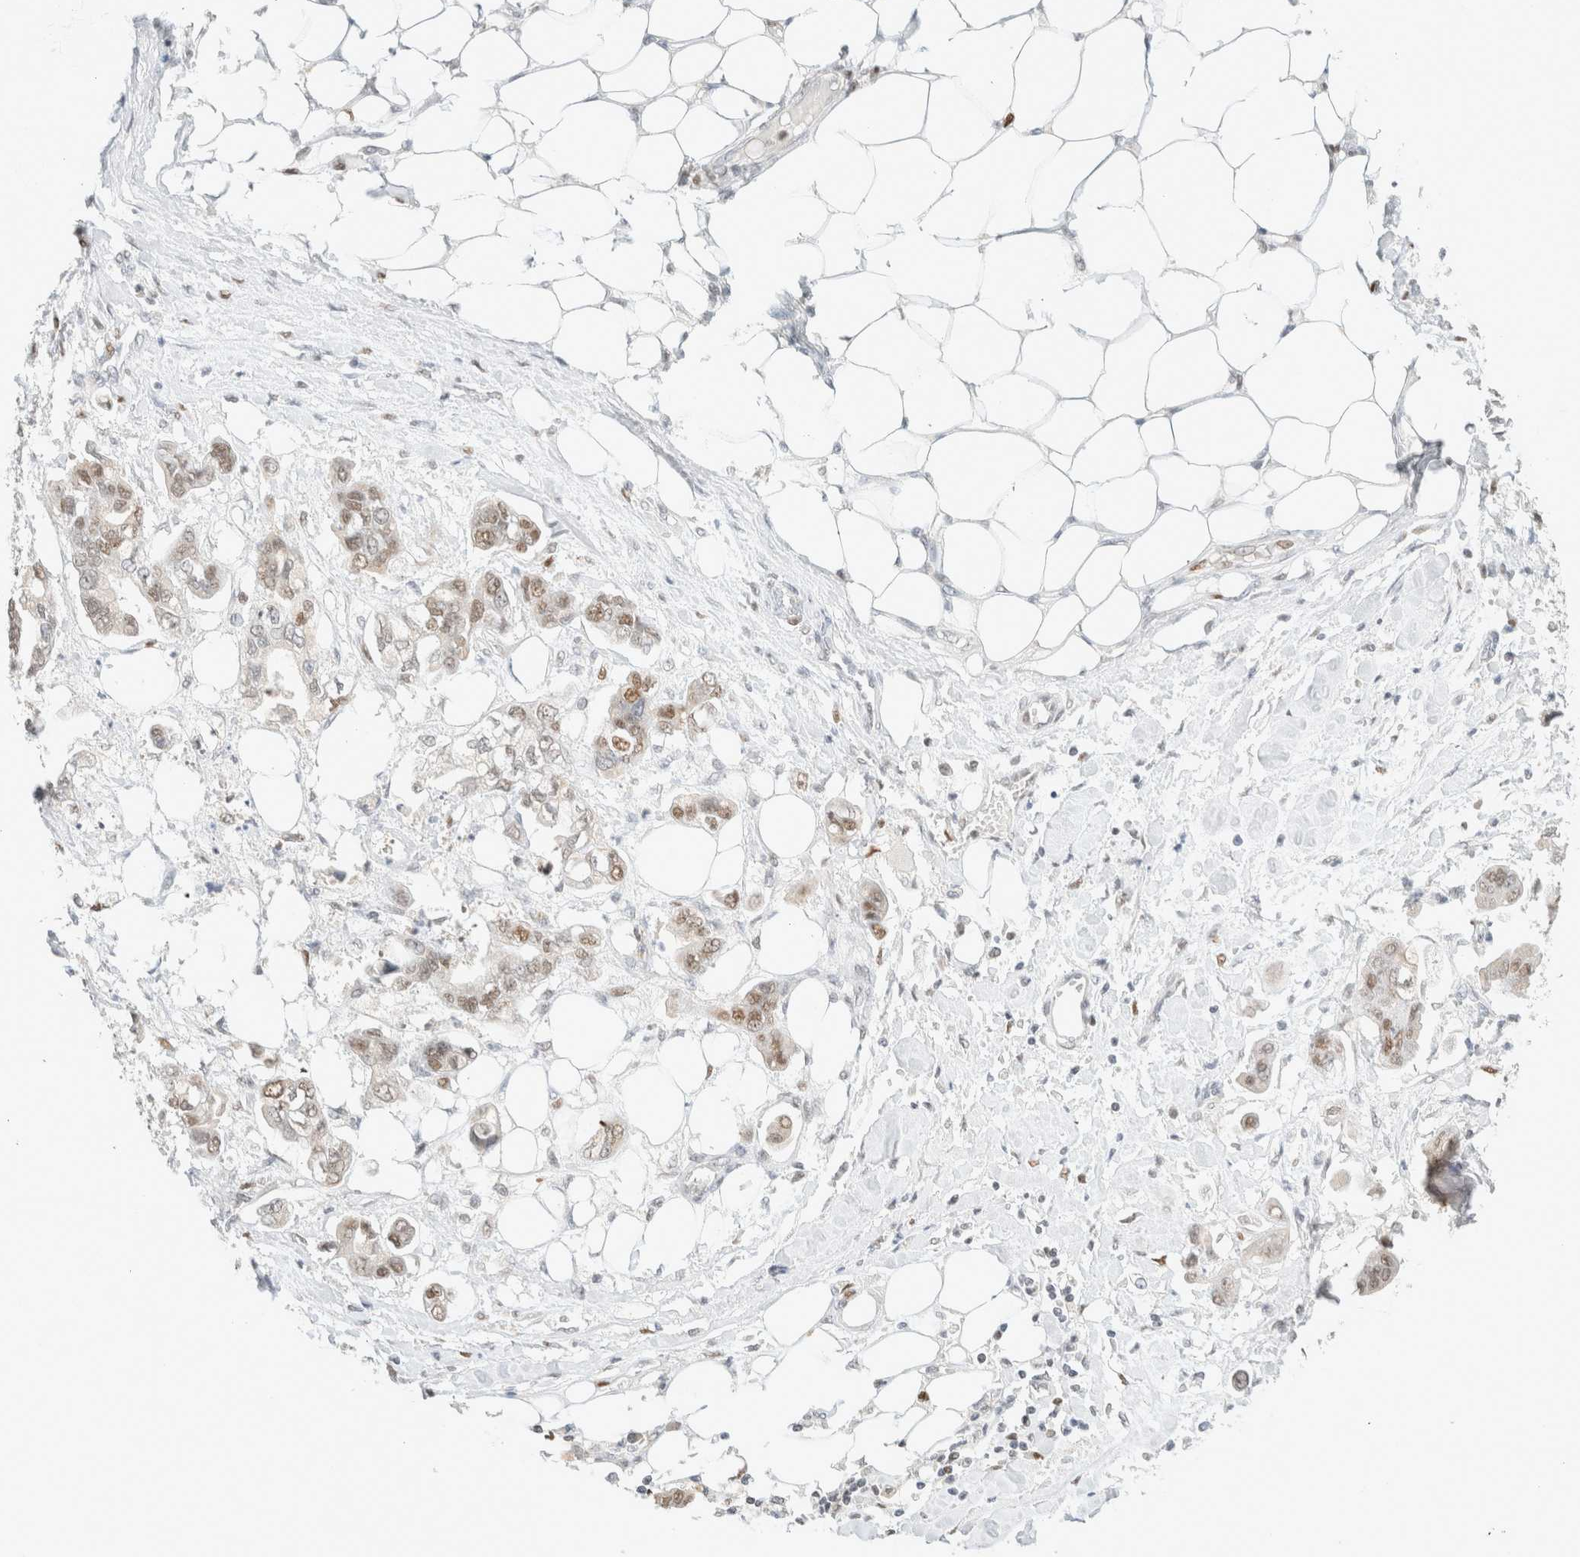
{"staining": {"intensity": "weak", "quantity": ">75%", "location": "nuclear"}, "tissue": "stomach cancer", "cell_type": "Tumor cells", "image_type": "cancer", "snomed": [{"axis": "morphology", "description": "Adenocarcinoma, NOS"}, {"axis": "topography", "description": "Stomach"}], "caption": "DAB immunohistochemical staining of human stomach cancer (adenocarcinoma) reveals weak nuclear protein expression in approximately >75% of tumor cells.", "gene": "DDB2", "patient": {"sex": "male", "age": 62}}